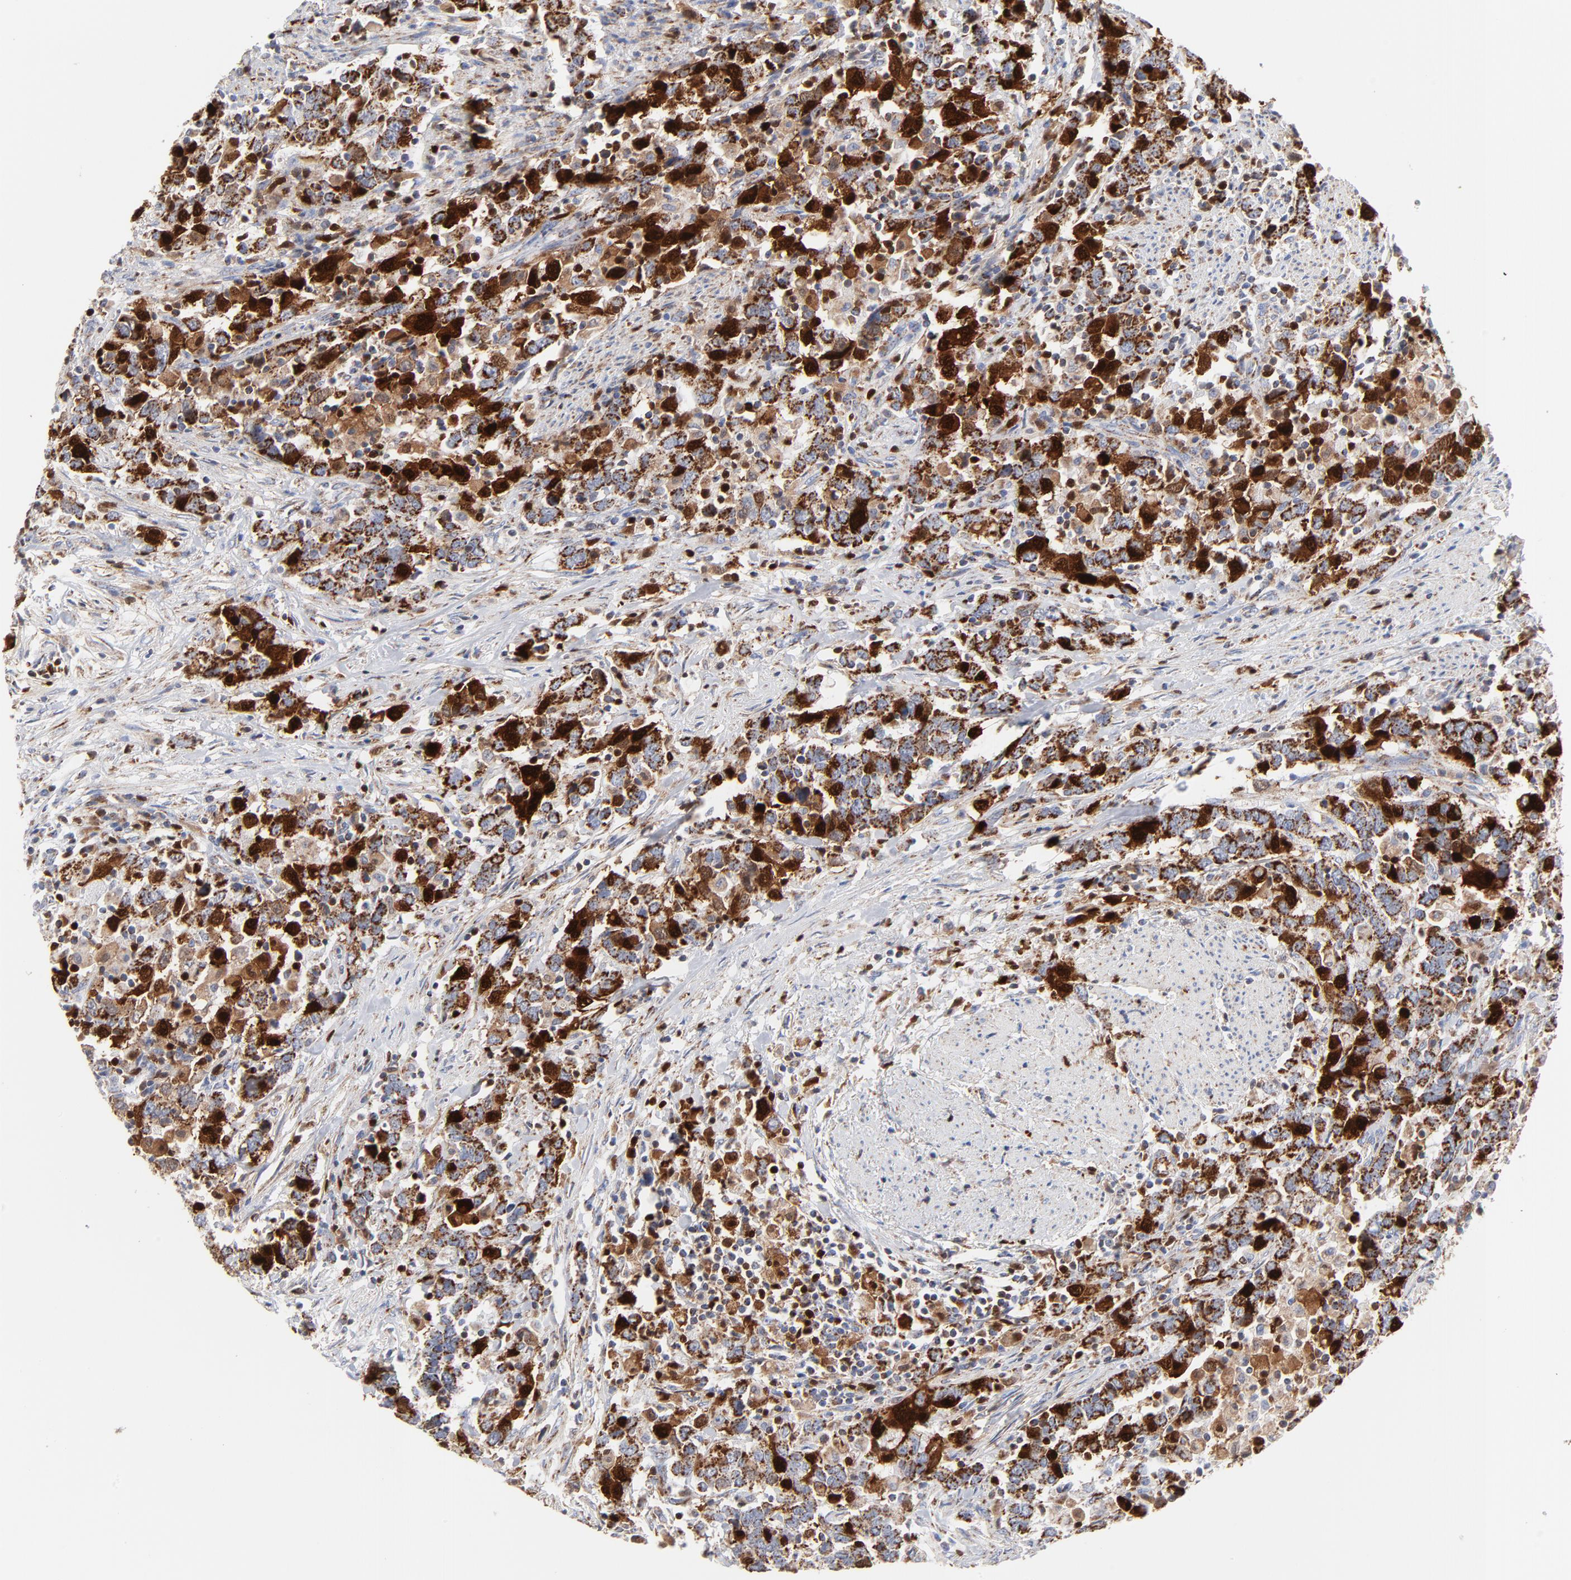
{"staining": {"intensity": "strong", "quantity": ">75%", "location": "cytoplasmic/membranous"}, "tissue": "urothelial cancer", "cell_type": "Tumor cells", "image_type": "cancer", "snomed": [{"axis": "morphology", "description": "Urothelial carcinoma, High grade"}, {"axis": "topography", "description": "Urinary bladder"}], "caption": "High-magnification brightfield microscopy of urothelial carcinoma (high-grade) stained with DAB (3,3'-diaminobenzidine) (brown) and counterstained with hematoxylin (blue). tumor cells exhibit strong cytoplasmic/membranous expression is appreciated in approximately>75% of cells. The staining was performed using DAB, with brown indicating positive protein expression. Nuclei are stained blue with hematoxylin.", "gene": "DIABLO", "patient": {"sex": "male", "age": 61}}